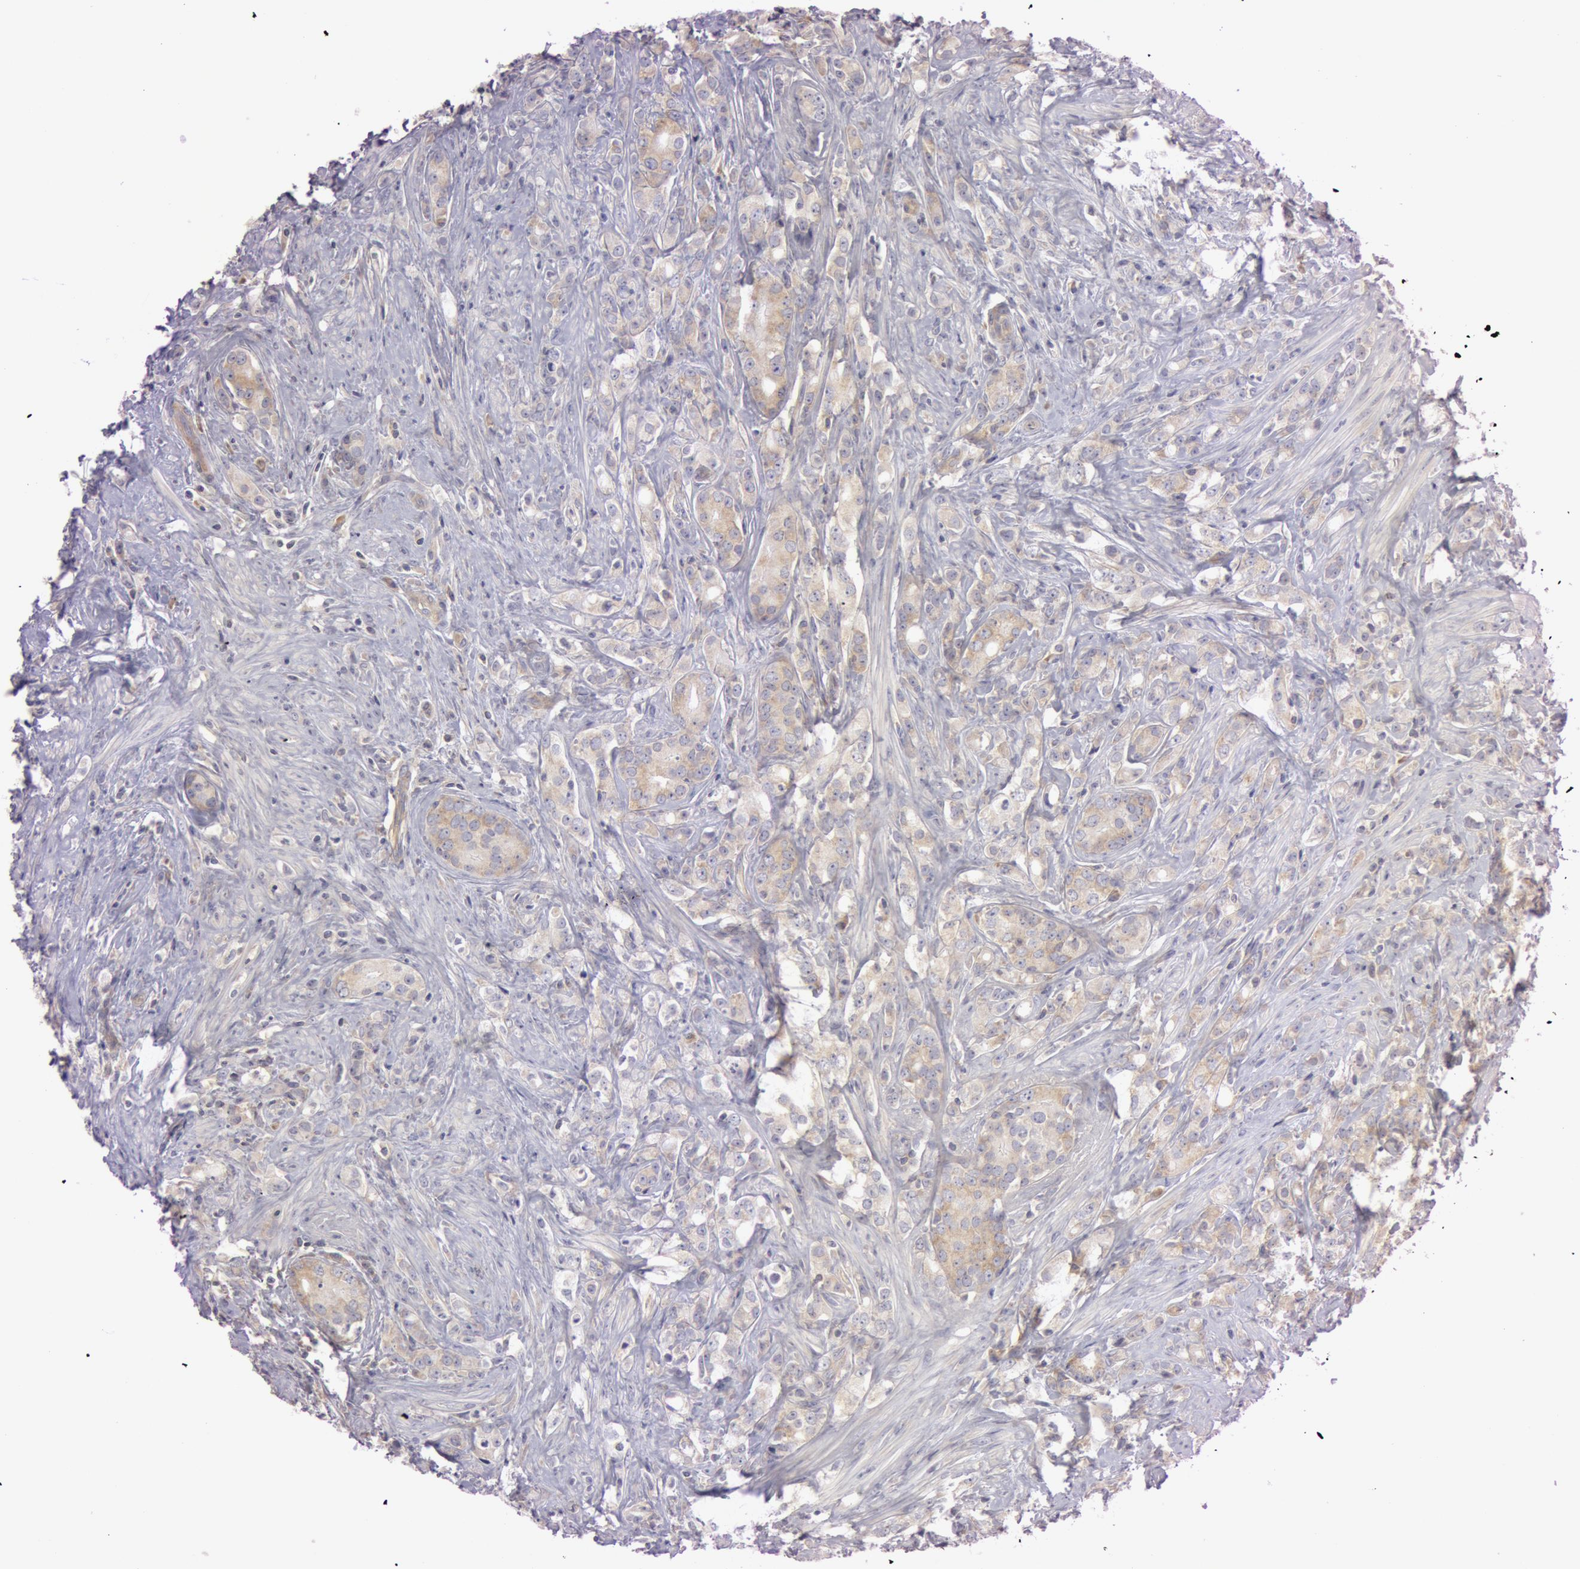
{"staining": {"intensity": "weak", "quantity": ">75%", "location": "cytoplasmic/membranous"}, "tissue": "prostate cancer", "cell_type": "Tumor cells", "image_type": "cancer", "snomed": [{"axis": "morphology", "description": "Adenocarcinoma, Medium grade"}, {"axis": "topography", "description": "Prostate"}], "caption": "High-power microscopy captured an immunohistochemistry (IHC) histopathology image of prostate adenocarcinoma (medium-grade), revealing weak cytoplasmic/membranous positivity in approximately >75% of tumor cells.", "gene": "RALGAPA1", "patient": {"sex": "male", "age": 59}}